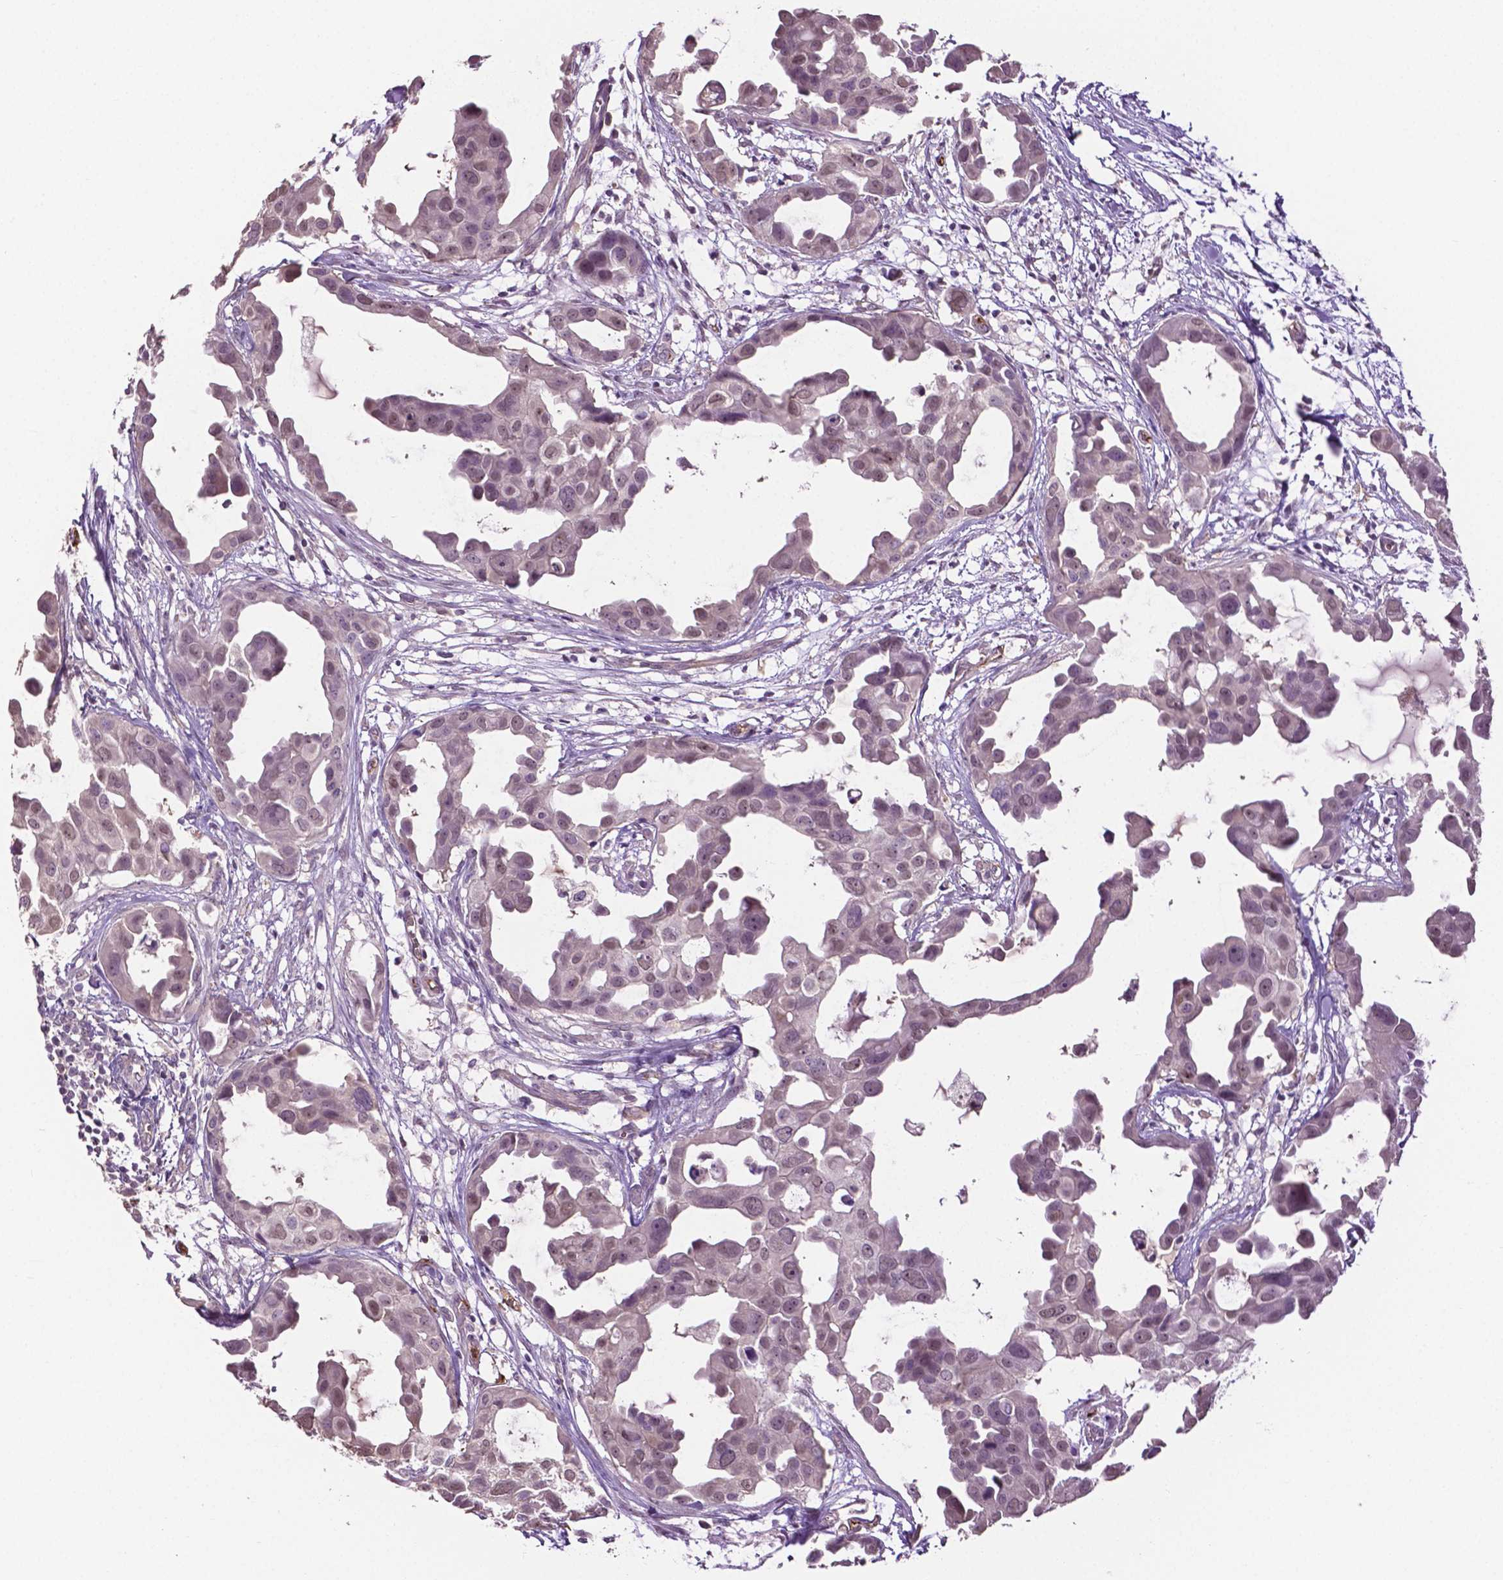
{"staining": {"intensity": "weak", "quantity": "25%-75%", "location": "nuclear"}, "tissue": "breast cancer", "cell_type": "Tumor cells", "image_type": "cancer", "snomed": [{"axis": "morphology", "description": "Duct carcinoma"}, {"axis": "topography", "description": "Breast"}], "caption": "Immunohistochemical staining of breast cancer (intraductal carcinoma) shows weak nuclear protein expression in approximately 25%-75% of tumor cells.", "gene": "PTPN5", "patient": {"sex": "female", "age": 38}}